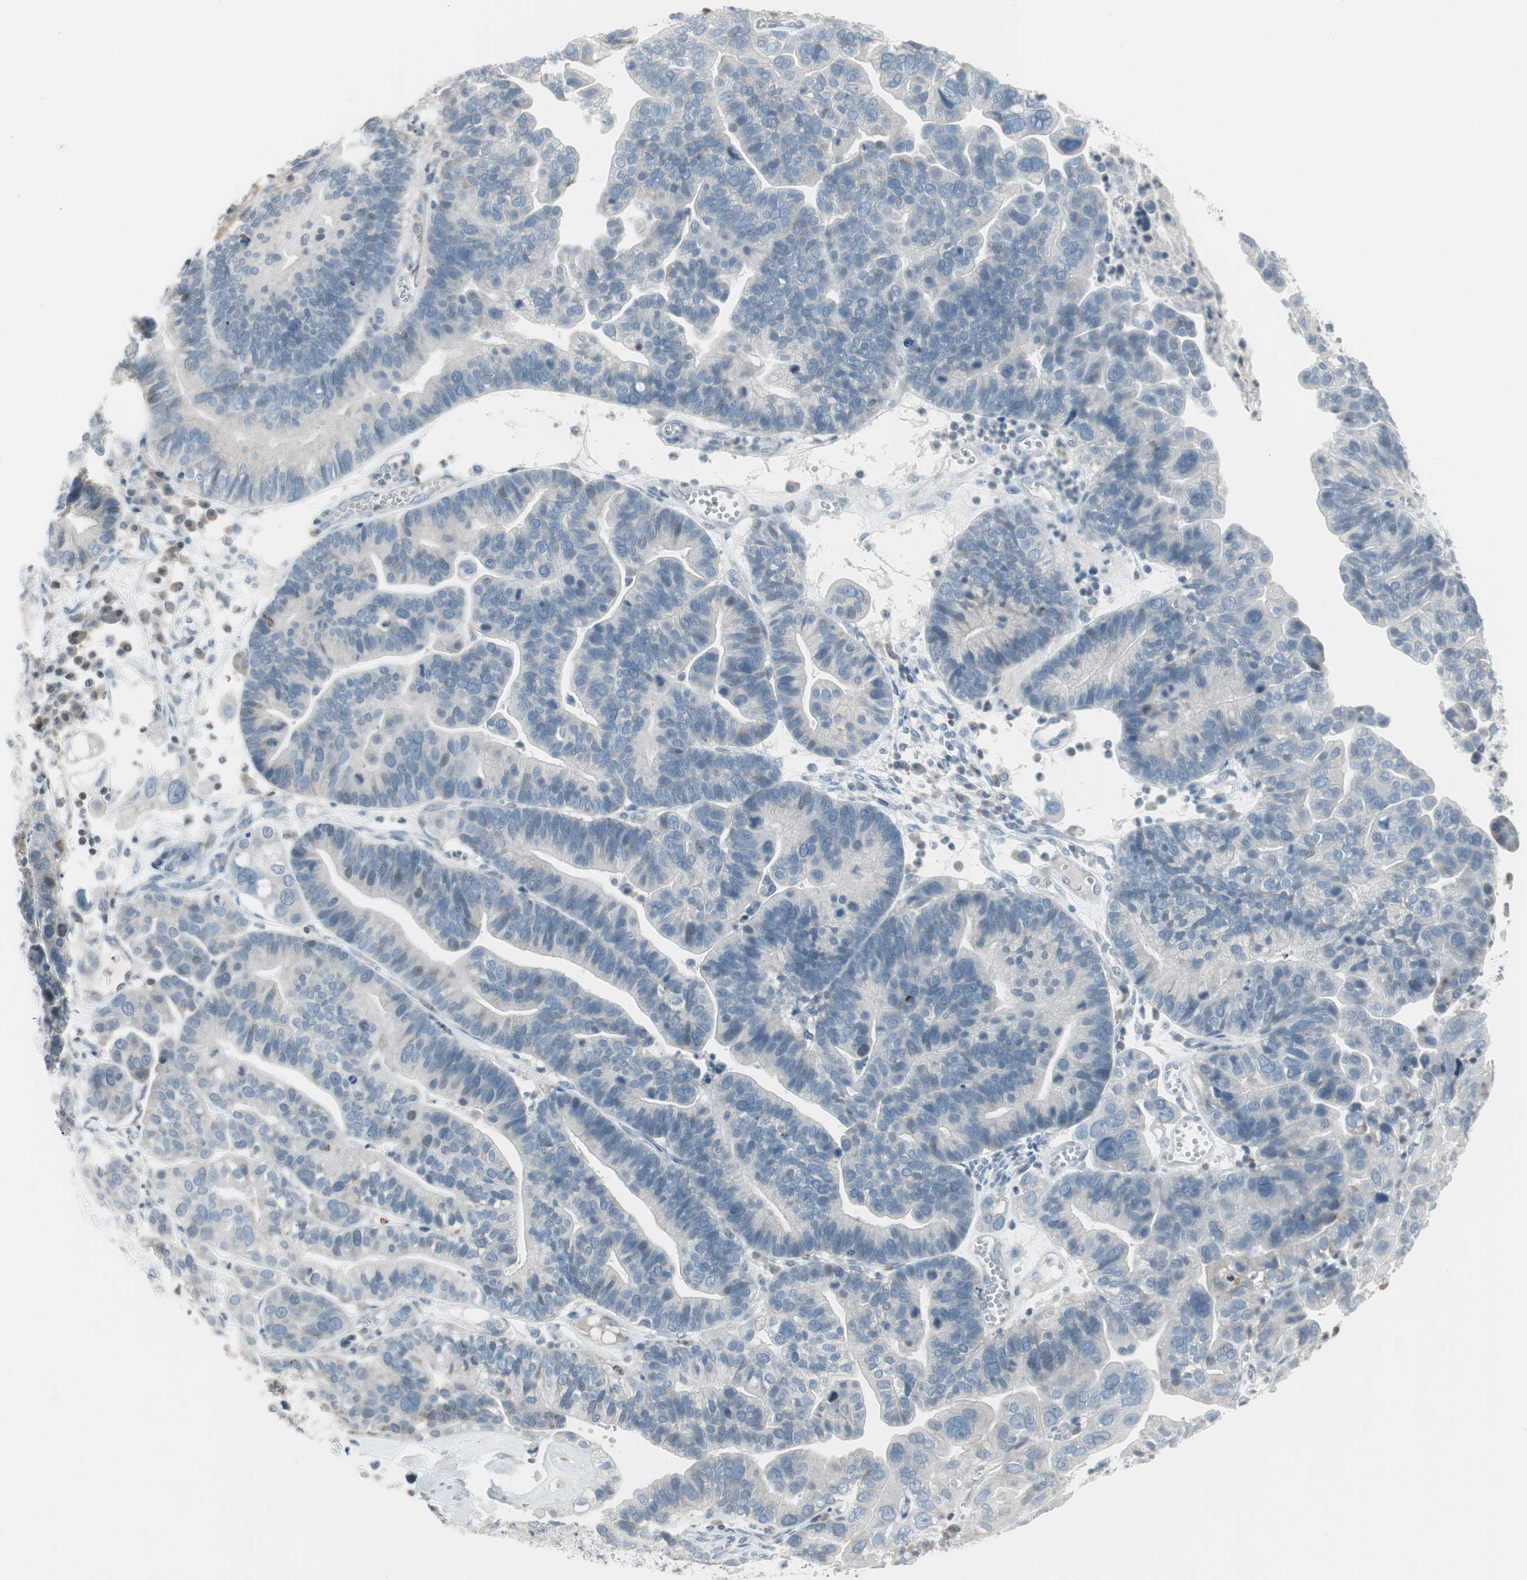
{"staining": {"intensity": "negative", "quantity": "none", "location": "none"}, "tissue": "ovarian cancer", "cell_type": "Tumor cells", "image_type": "cancer", "snomed": [{"axis": "morphology", "description": "Cystadenocarcinoma, serous, NOS"}, {"axis": "topography", "description": "Ovary"}], "caption": "Tumor cells show no significant positivity in ovarian serous cystadenocarcinoma.", "gene": "ARG2", "patient": {"sex": "female", "age": 56}}